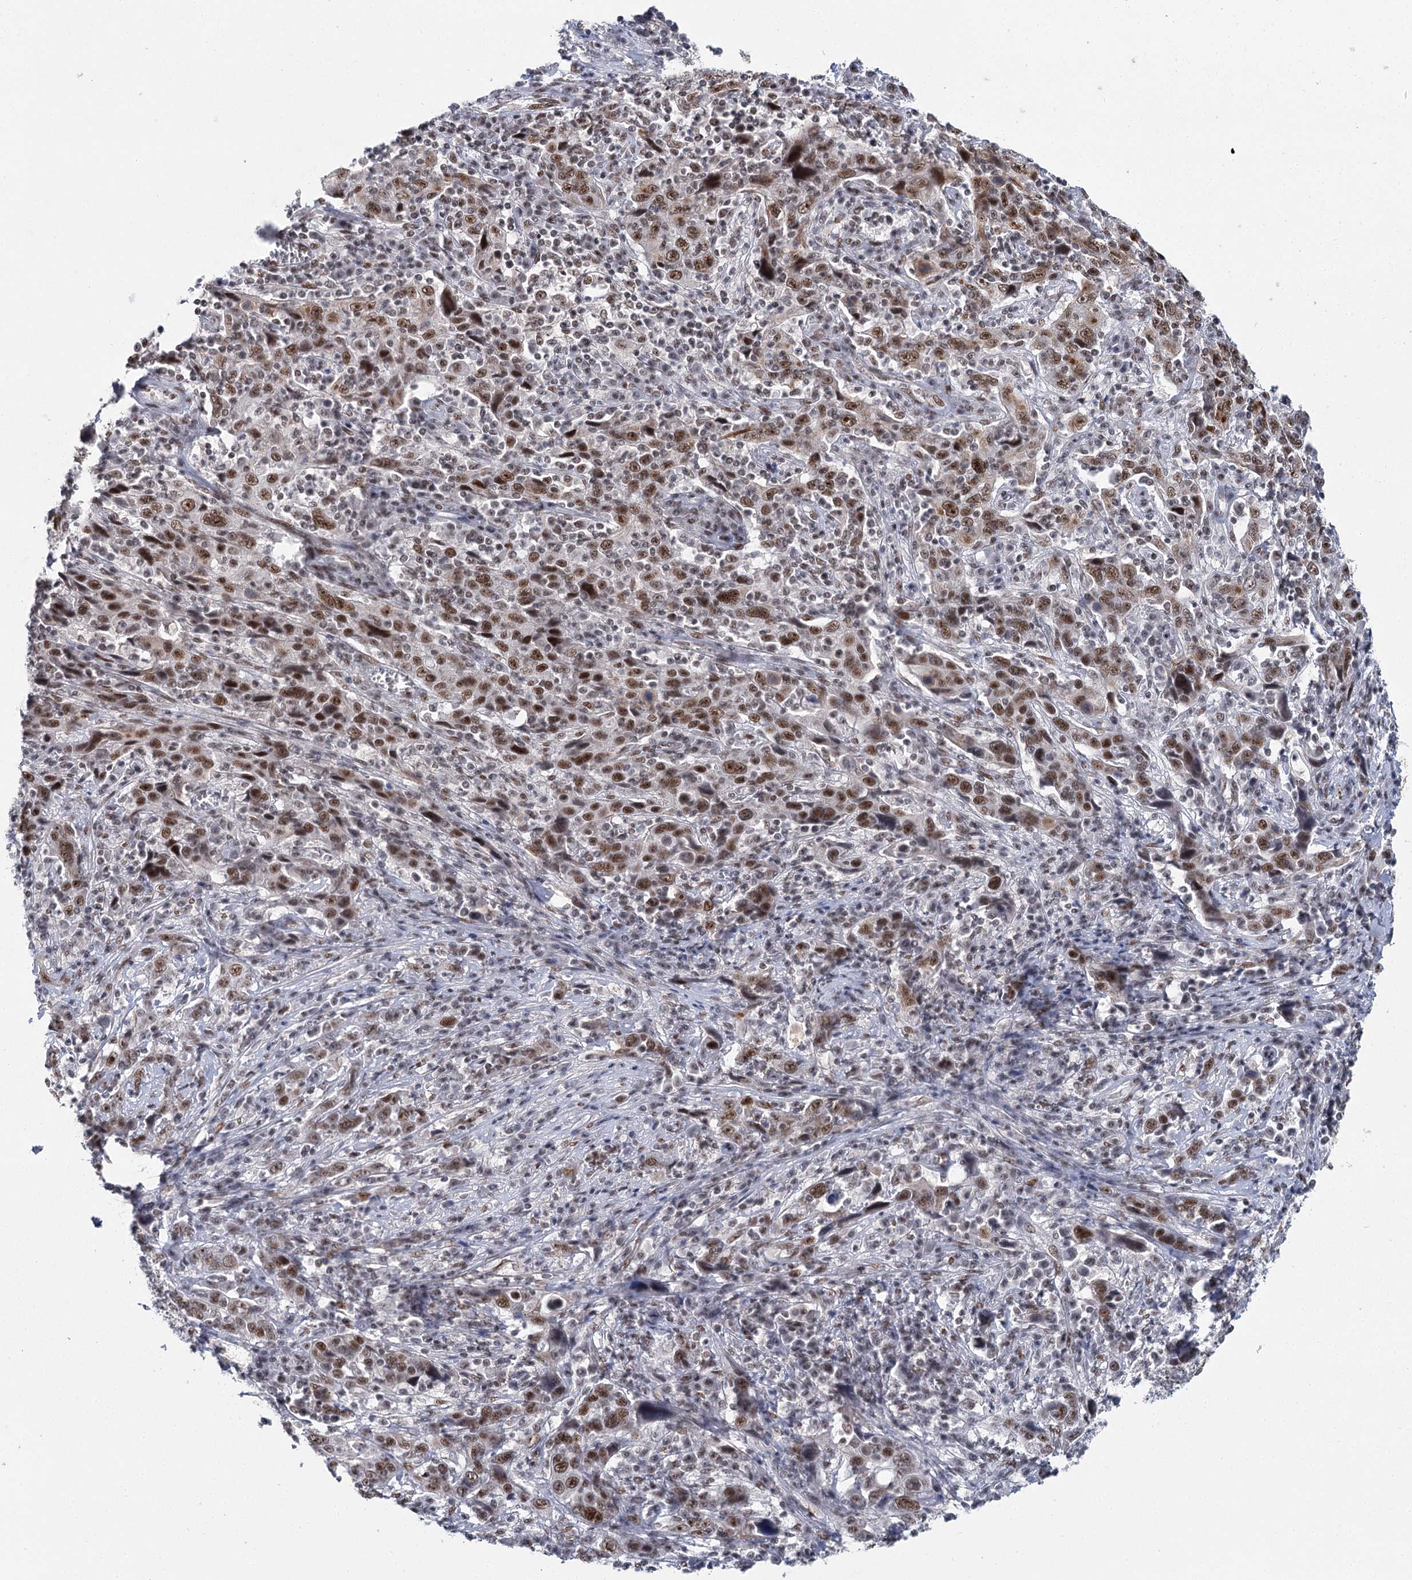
{"staining": {"intensity": "strong", "quantity": ">75%", "location": "nuclear"}, "tissue": "cervical cancer", "cell_type": "Tumor cells", "image_type": "cancer", "snomed": [{"axis": "morphology", "description": "Squamous cell carcinoma, NOS"}, {"axis": "topography", "description": "Cervix"}], "caption": "Cervical cancer (squamous cell carcinoma) was stained to show a protein in brown. There is high levels of strong nuclear positivity in approximately >75% of tumor cells.", "gene": "SCAF8", "patient": {"sex": "female", "age": 46}}